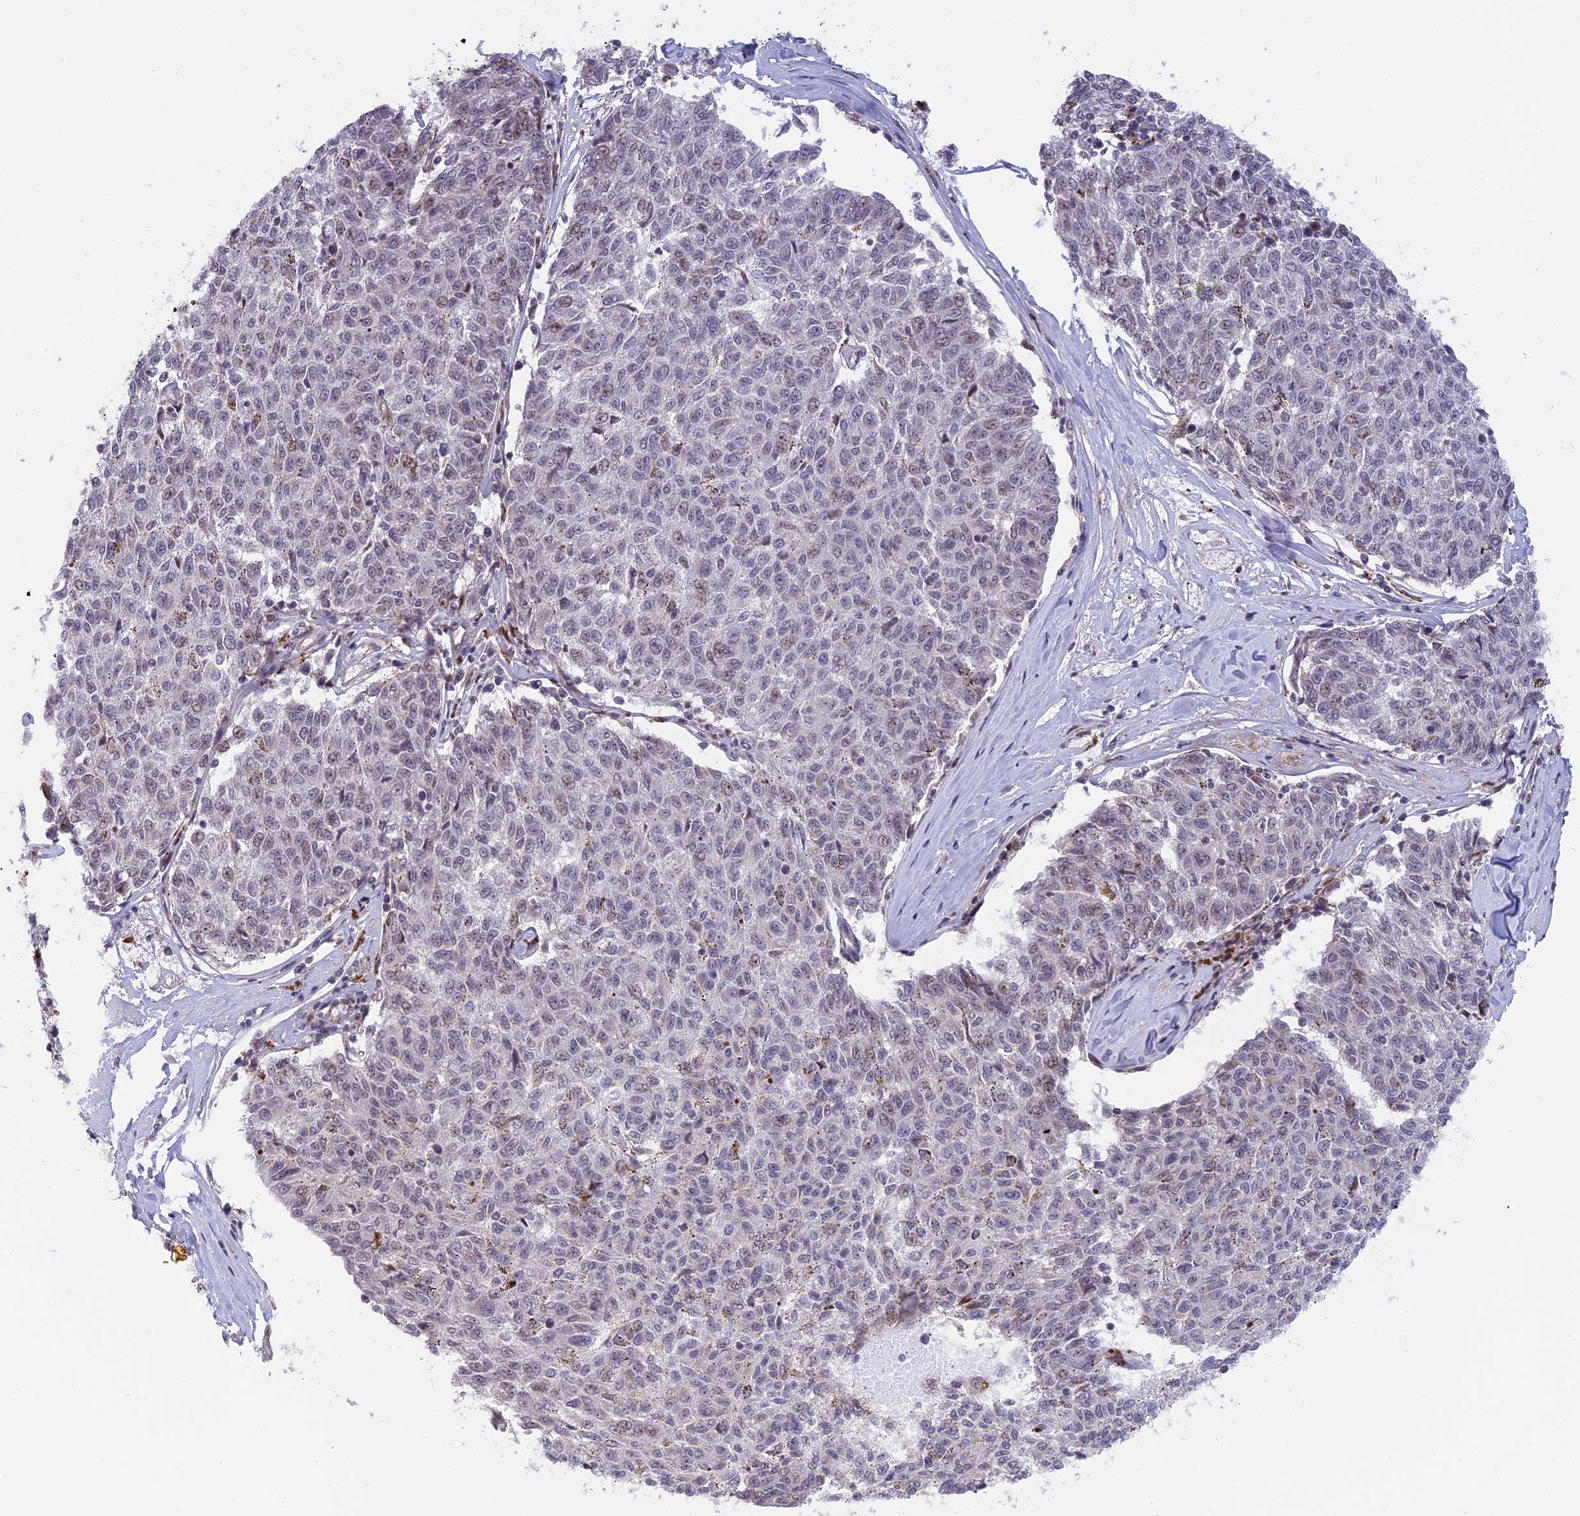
{"staining": {"intensity": "negative", "quantity": "none", "location": "none"}, "tissue": "melanoma", "cell_type": "Tumor cells", "image_type": "cancer", "snomed": [{"axis": "morphology", "description": "Malignant melanoma, NOS"}, {"axis": "topography", "description": "Skin"}], "caption": "IHC histopathology image of neoplastic tissue: malignant melanoma stained with DAB exhibits no significant protein expression in tumor cells.", "gene": "POLR2C", "patient": {"sex": "female", "age": 72}}